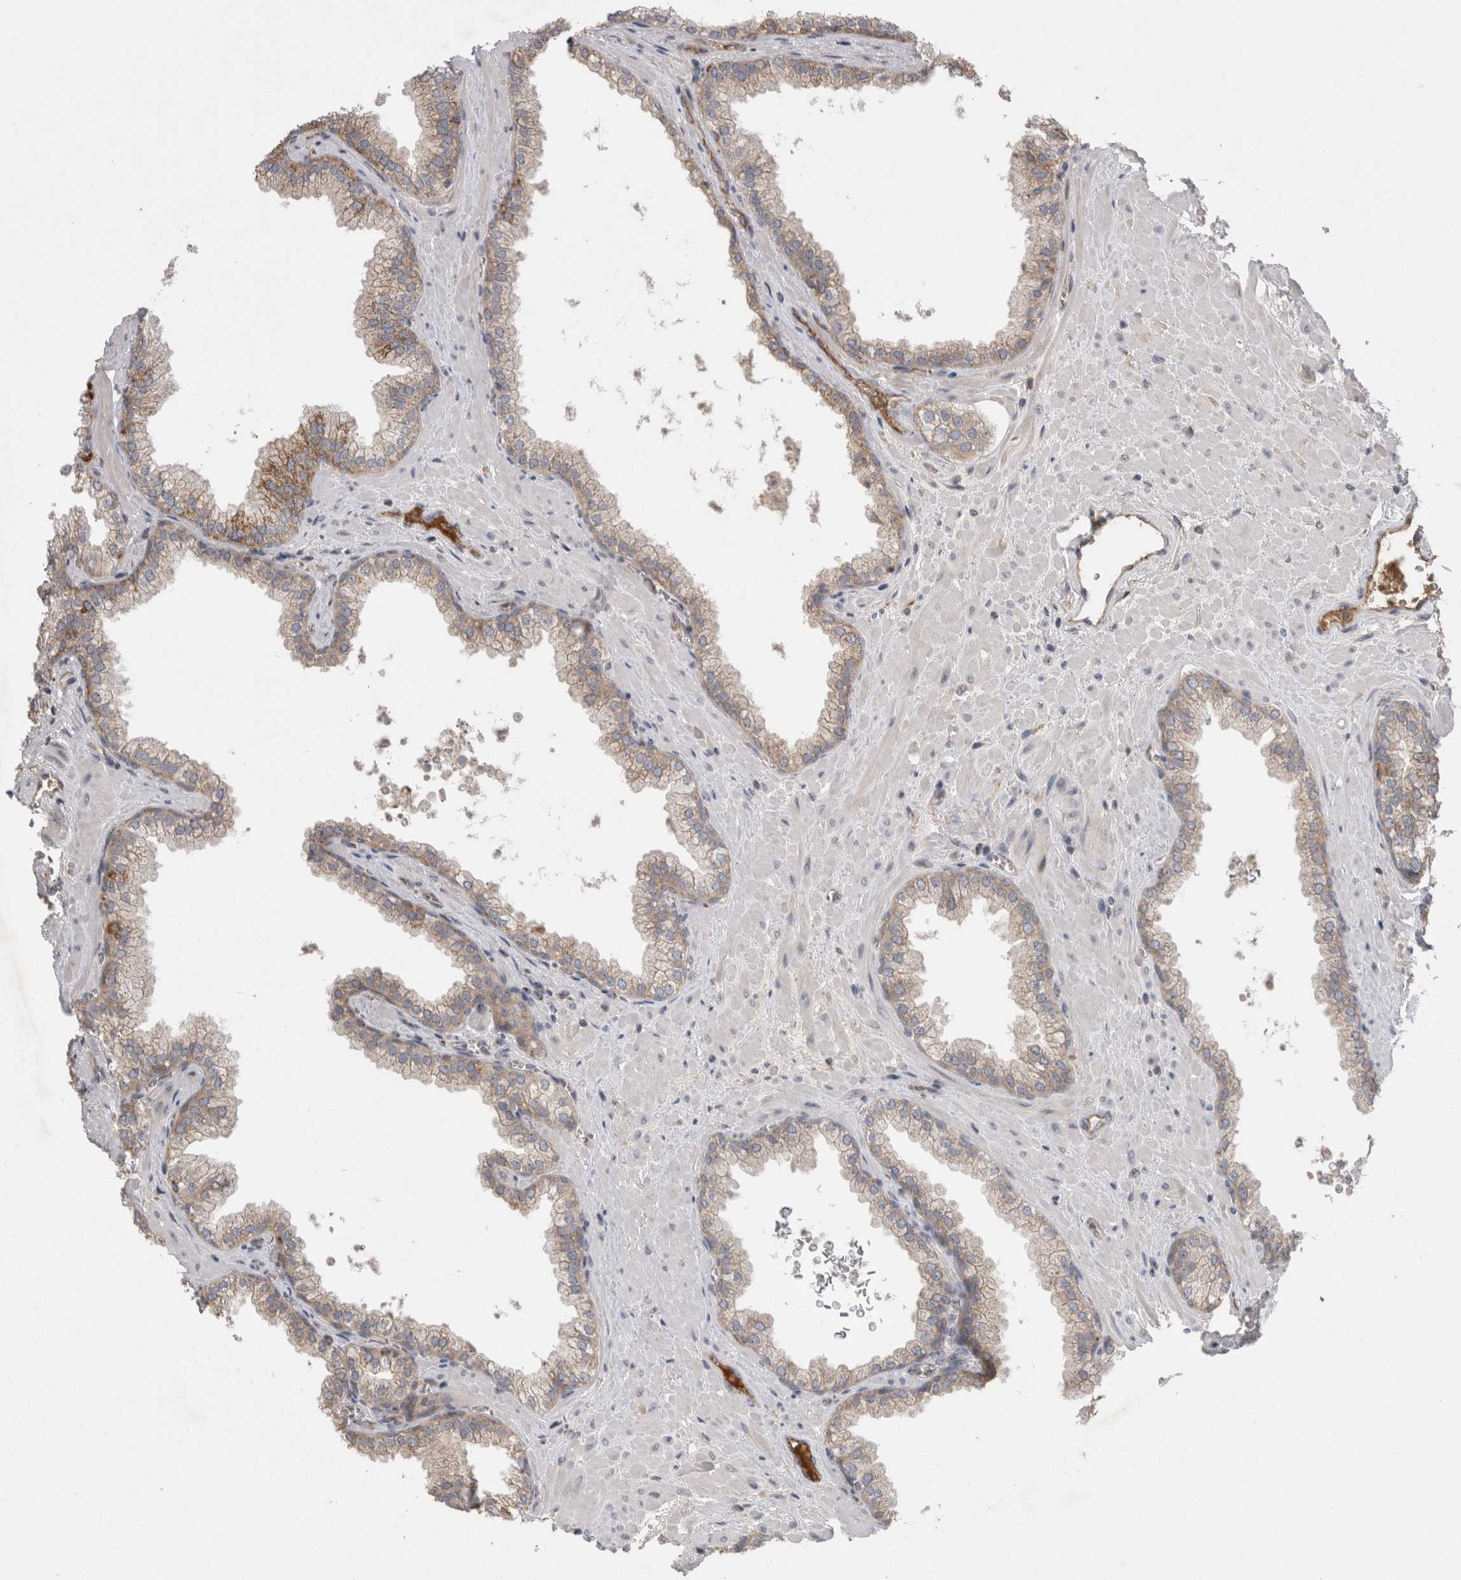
{"staining": {"intensity": "weak", "quantity": ">75%", "location": "cytoplasmic/membranous"}, "tissue": "prostate cancer", "cell_type": "Tumor cells", "image_type": "cancer", "snomed": [{"axis": "morphology", "description": "Adenocarcinoma, Low grade"}, {"axis": "topography", "description": "Prostate"}], "caption": "Prostate cancer (adenocarcinoma (low-grade)) was stained to show a protein in brown. There is low levels of weak cytoplasmic/membranous expression in approximately >75% of tumor cells. (DAB (3,3'-diaminobenzidine) = brown stain, brightfield microscopy at high magnification).", "gene": "DARS2", "patient": {"sex": "male", "age": 71}}